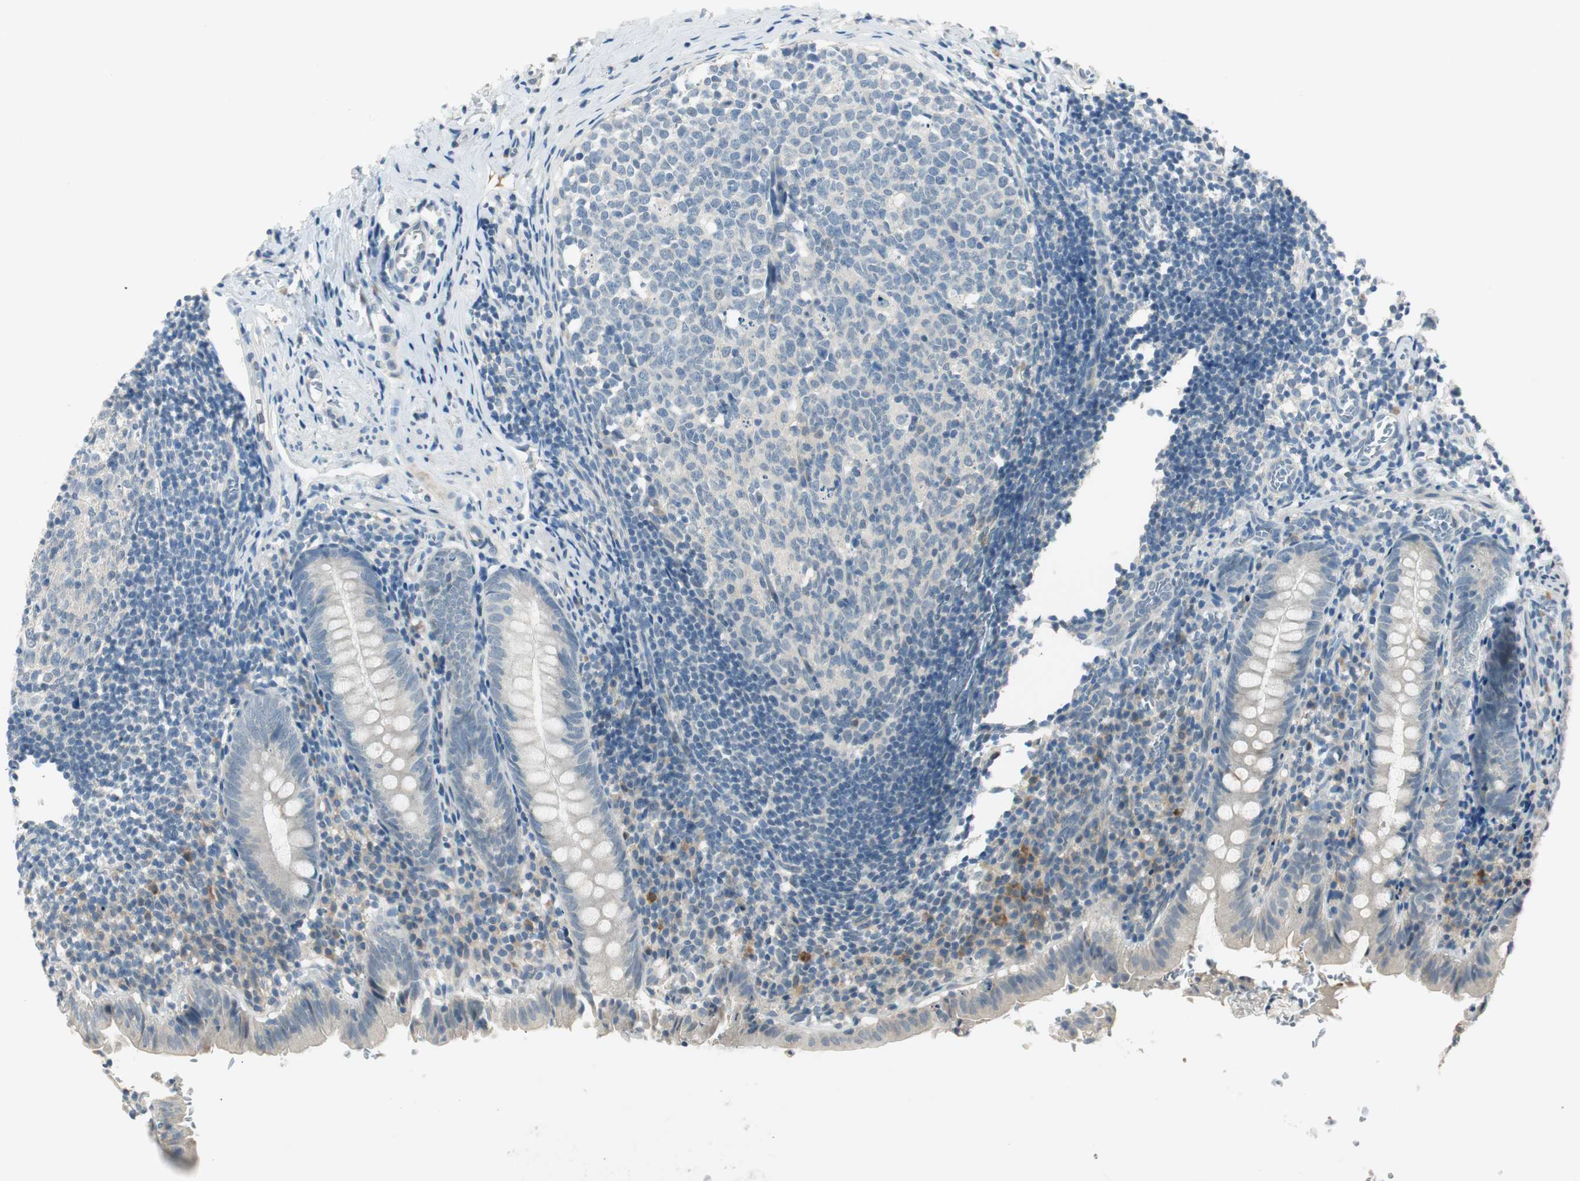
{"staining": {"intensity": "negative", "quantity": "none", "location": "none"}, "tissue": "appendix", "cell_type": "Glandular cells", "image_type": "normal", "snomed": [{"axis": "morphology", "description": "Normal tissue, NOS"}, {"axis": "topography", "description": "Appendix"}], "caption": "High magnification brightfield microscopy of unremarkable appendix stained with DAB (3,3'-diaminobenzidine) (brown) and counterstained with hematoxylin (blue): glandular cells show no significant positivity. (IHC, brightfield microscopy, high magnification).", "gene": "PCDHB15", "patient": {"sex": "female", "age": 10}}